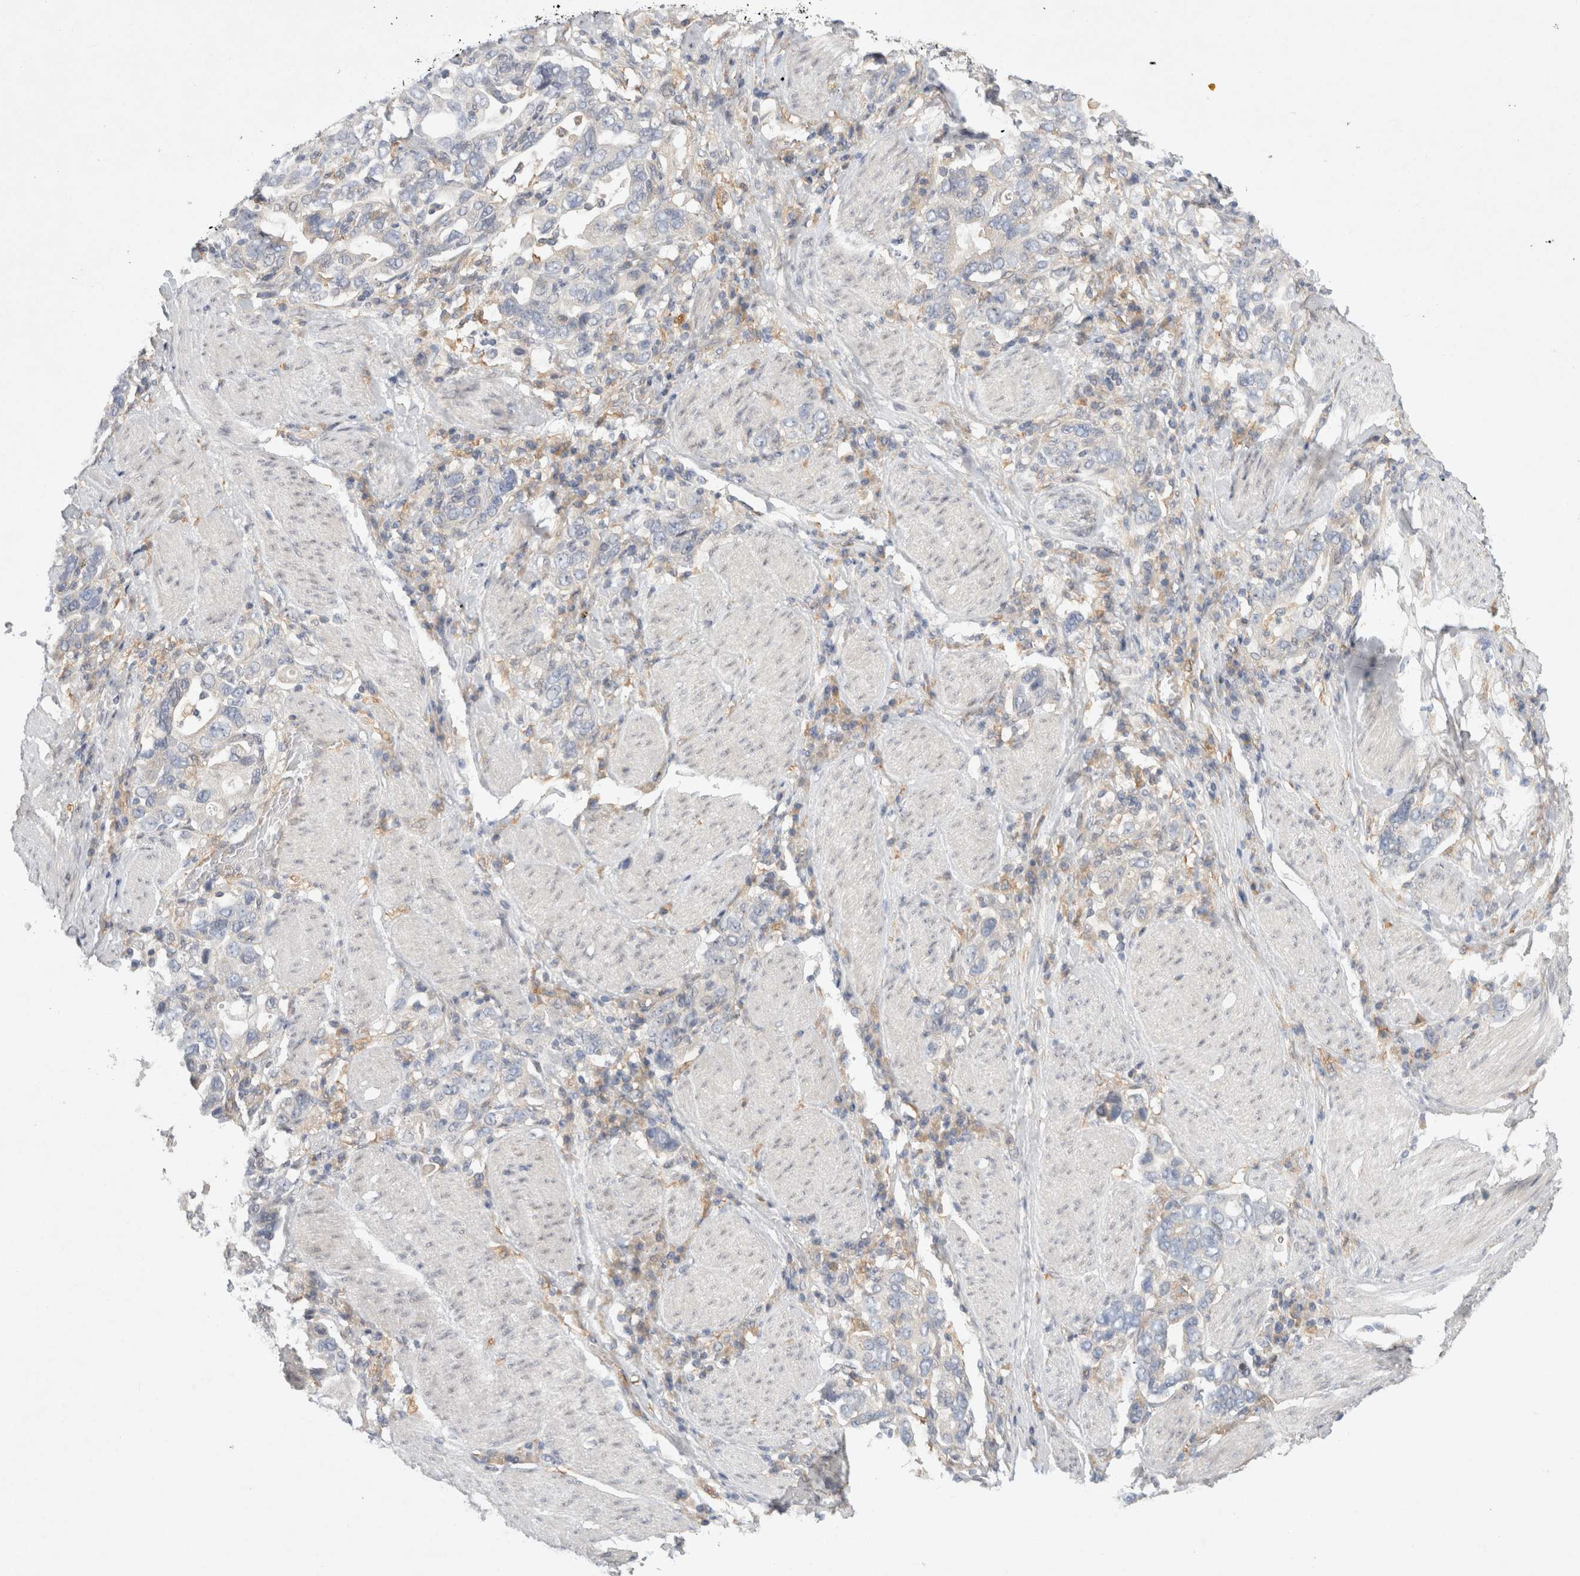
{"staining": {"intensity": "negative", "quantity": "none", "location": "none"}, "tissue": "stomach cancer", "cell_type": "Tumor cells", "image_type": "cancer", "snomed": [{"axis": "morphology", "description": "Adenocarcinoma, NOS"}, {"axis": "topography", "description": "Stomach, upper"}], "caption": "High magnification brightfield microscopy of stomach cancer (adenocarcinoma) stained with DAB (3,3'-diaminobenzidine) (brown) and counterstained with hematoxylin (blue): tumor cells show no significant expression.", "gene": "CDCA7L", "patient": {"sex": "male", "age": 62}}